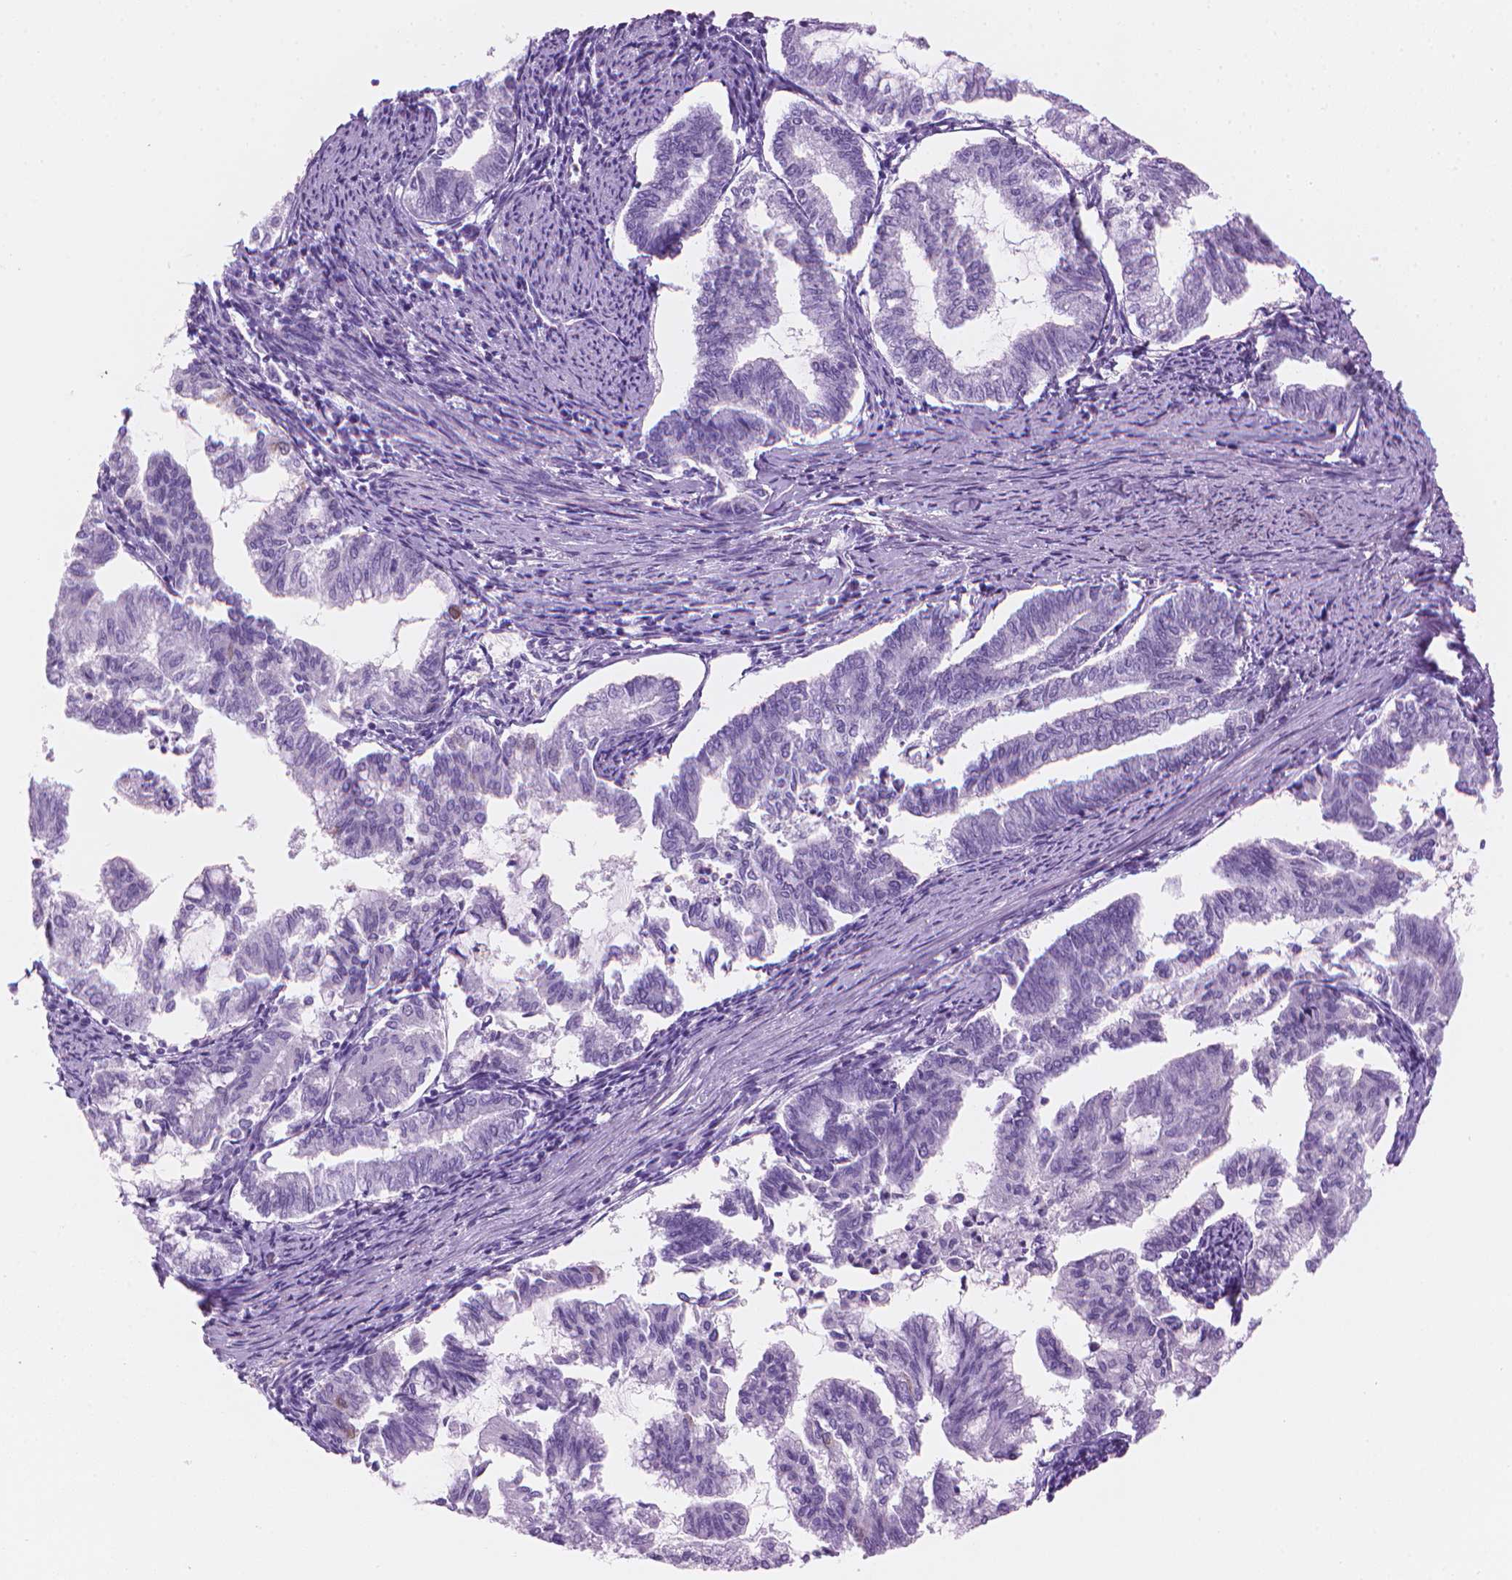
{"staining": {"intensity": "negative", "quantity": "none", "location": "none"}, "tissue": "endometrial cancer", "cell_type": "Tumor cells", "image_type": "cancer", "snomed": [{"axis": "morphology", "description": "Adenocarcinoma, NOS"}, {"axis": "topography", "description": "Endometrium"}], "caption": "This is an immunohistochemistry (IHC) image of endometrial cancer. There is no positivity in tumor cells.", "gene": "TTC29", "patient": {"sex": "female", "age": 79}}